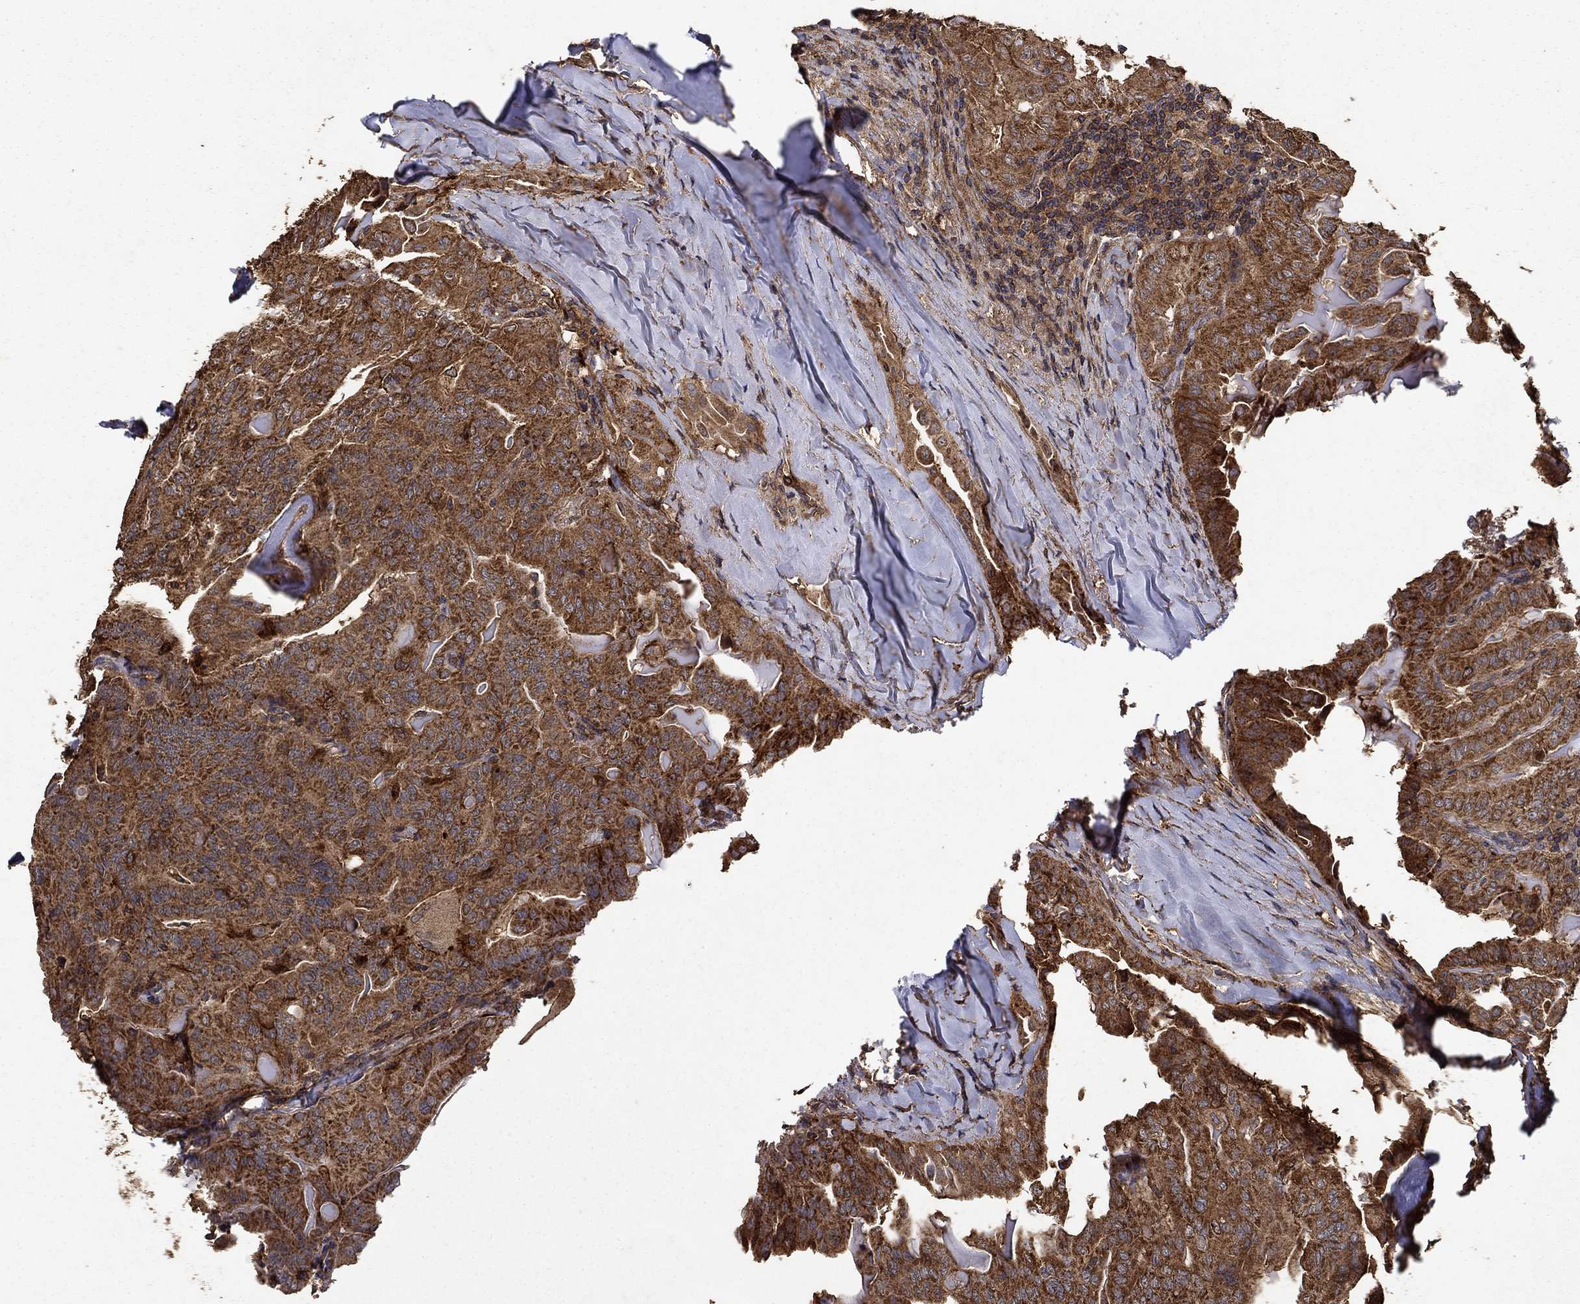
{"staining": {"intensity": "strong", "quantity": ">75%", "location": "cytoplasmic/membranous"}, "tissue": "thyroid cancer", "cell_type": "Tumor cells", "image_type": "cancer", "snomed": [{"axis": "morphology", "description": "Papillary adenocarcinoma, NOS"}, {"axis": "topography", "description": "Thyroid gland"}], "caption": "Human thyroid cancer (papillary adenocarcinoma) stained with a brown dye shows strong cytoplasmic/membranous positive expression in approximately >75% of tumor cells.", "gene": "IFRD1", "patient": {"sex": "female", "age": 68}}